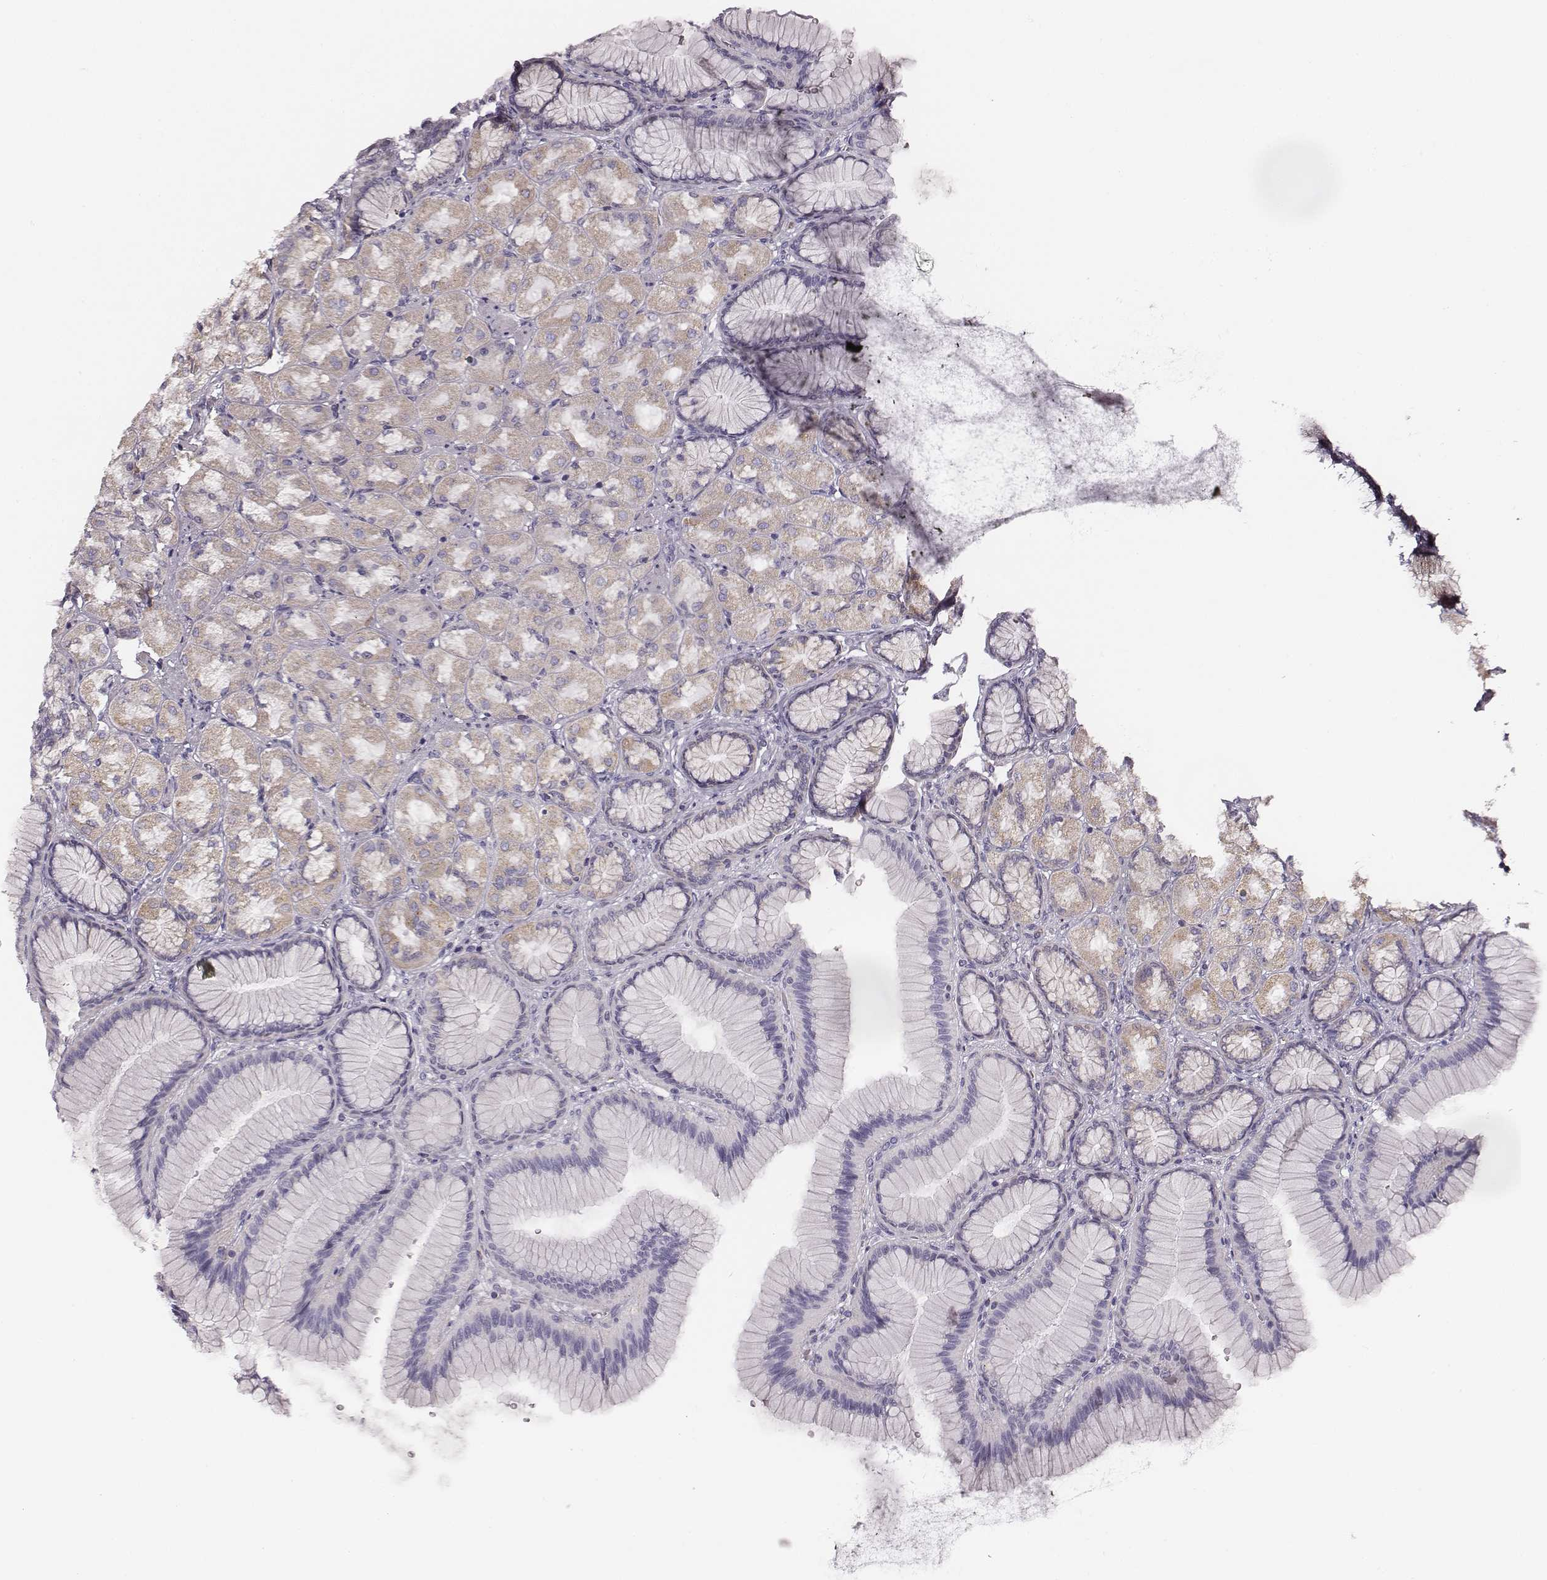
{"staining": {"intensity": "negative", "quantity": "none", "location": "none"}, "tissue": "stomach", "cell_type": "Glandular cells", "image_type": "normal", "snomed": [{"axis": "morphology", "description": "Normal tissue, NOS"}, {"axis": "morphology", "description": "Adenocarcinoma, NOS"}, {"axis": "morphology", "description": "Adenocarcinoma, High grade"}, {"axis": "topography", "description": "Stomach, upper"}, {"axis": "topography", "description": "Stomach"}], "caption": "The photomicrograph shows no significant expression in glandular cells of stomach.", "gene": "UBL4B", "patient": {"sex": "female", "age": 65}}